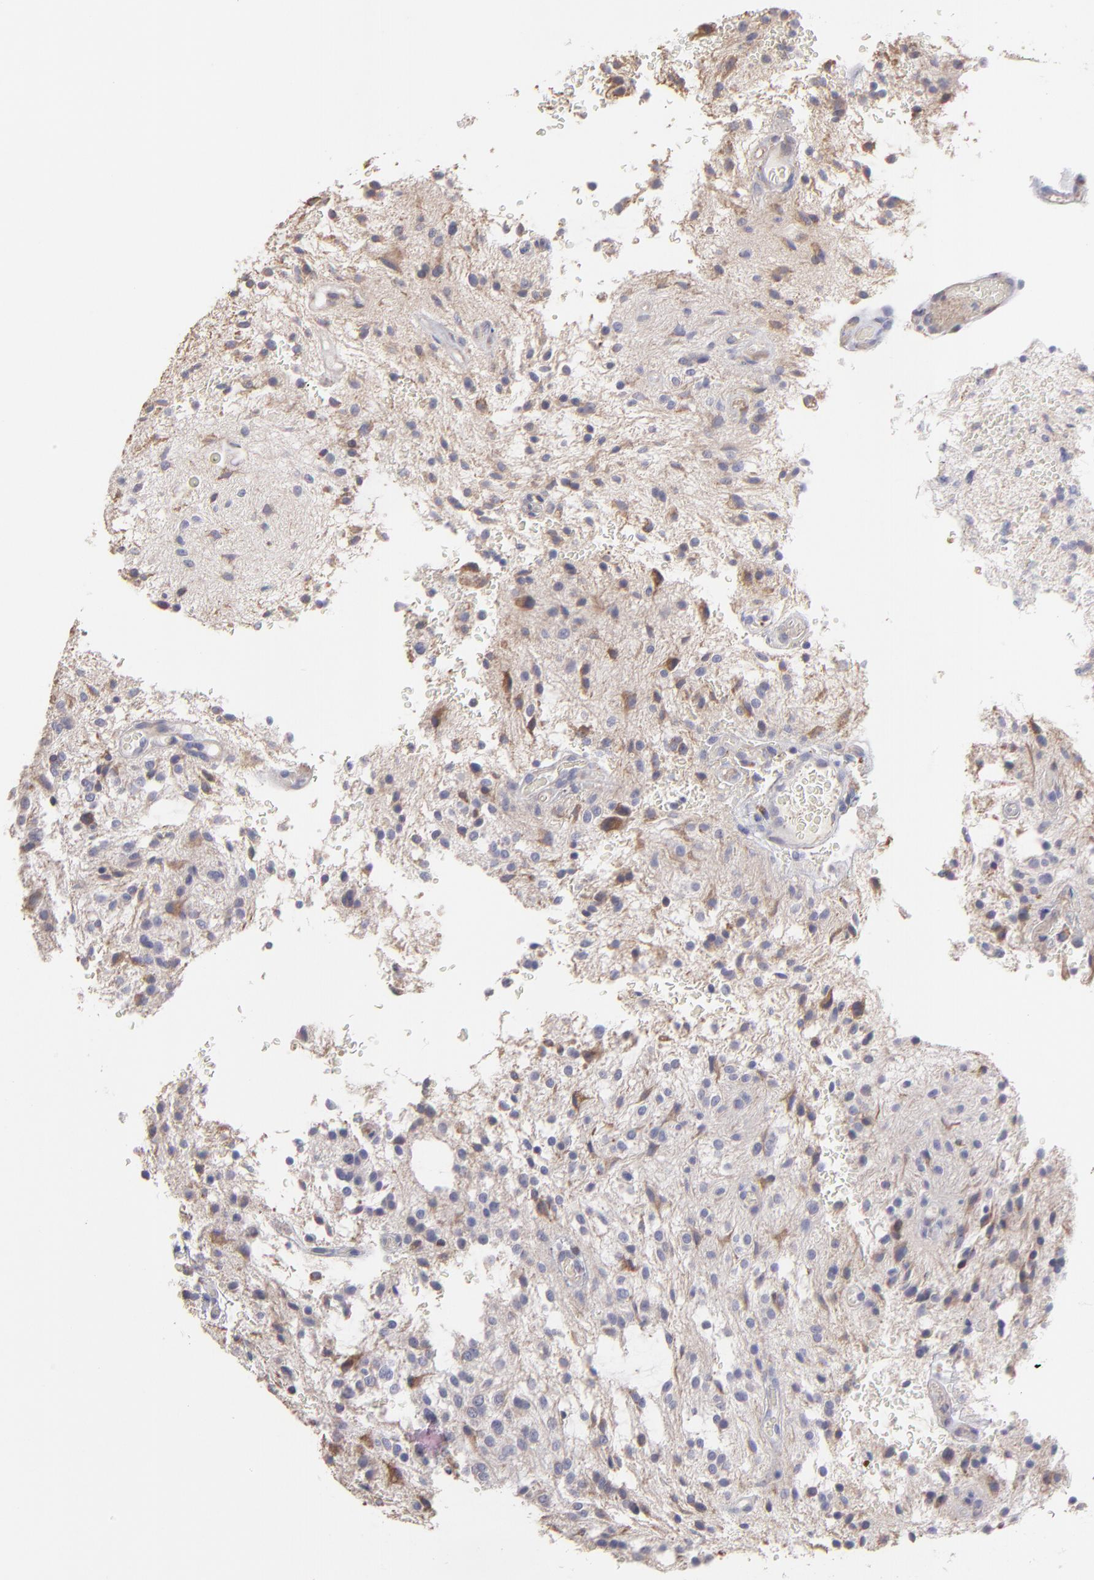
{"staining": {"intensity": "weak", "quantity": "25%-75%", "location": "cytoplasmic/membranous"}, "tissue": "glioma", "cell_type": "Tumor cells", "image_type": "cancer", "snomed": [{"axis": "morphology", "description": "Glioma, malignant, NOS"}, {"axis": "topography", "description": "Cerebellum"}], "caption": "This photomicrograph exhibits immunohistochemistry staining of human glioma, with low weak cytoplasmic/membranous positivity in approximately 25%-75% of tumor cells.", "gene": "CALR", "patient": {"sex": "female", "age": 10}}